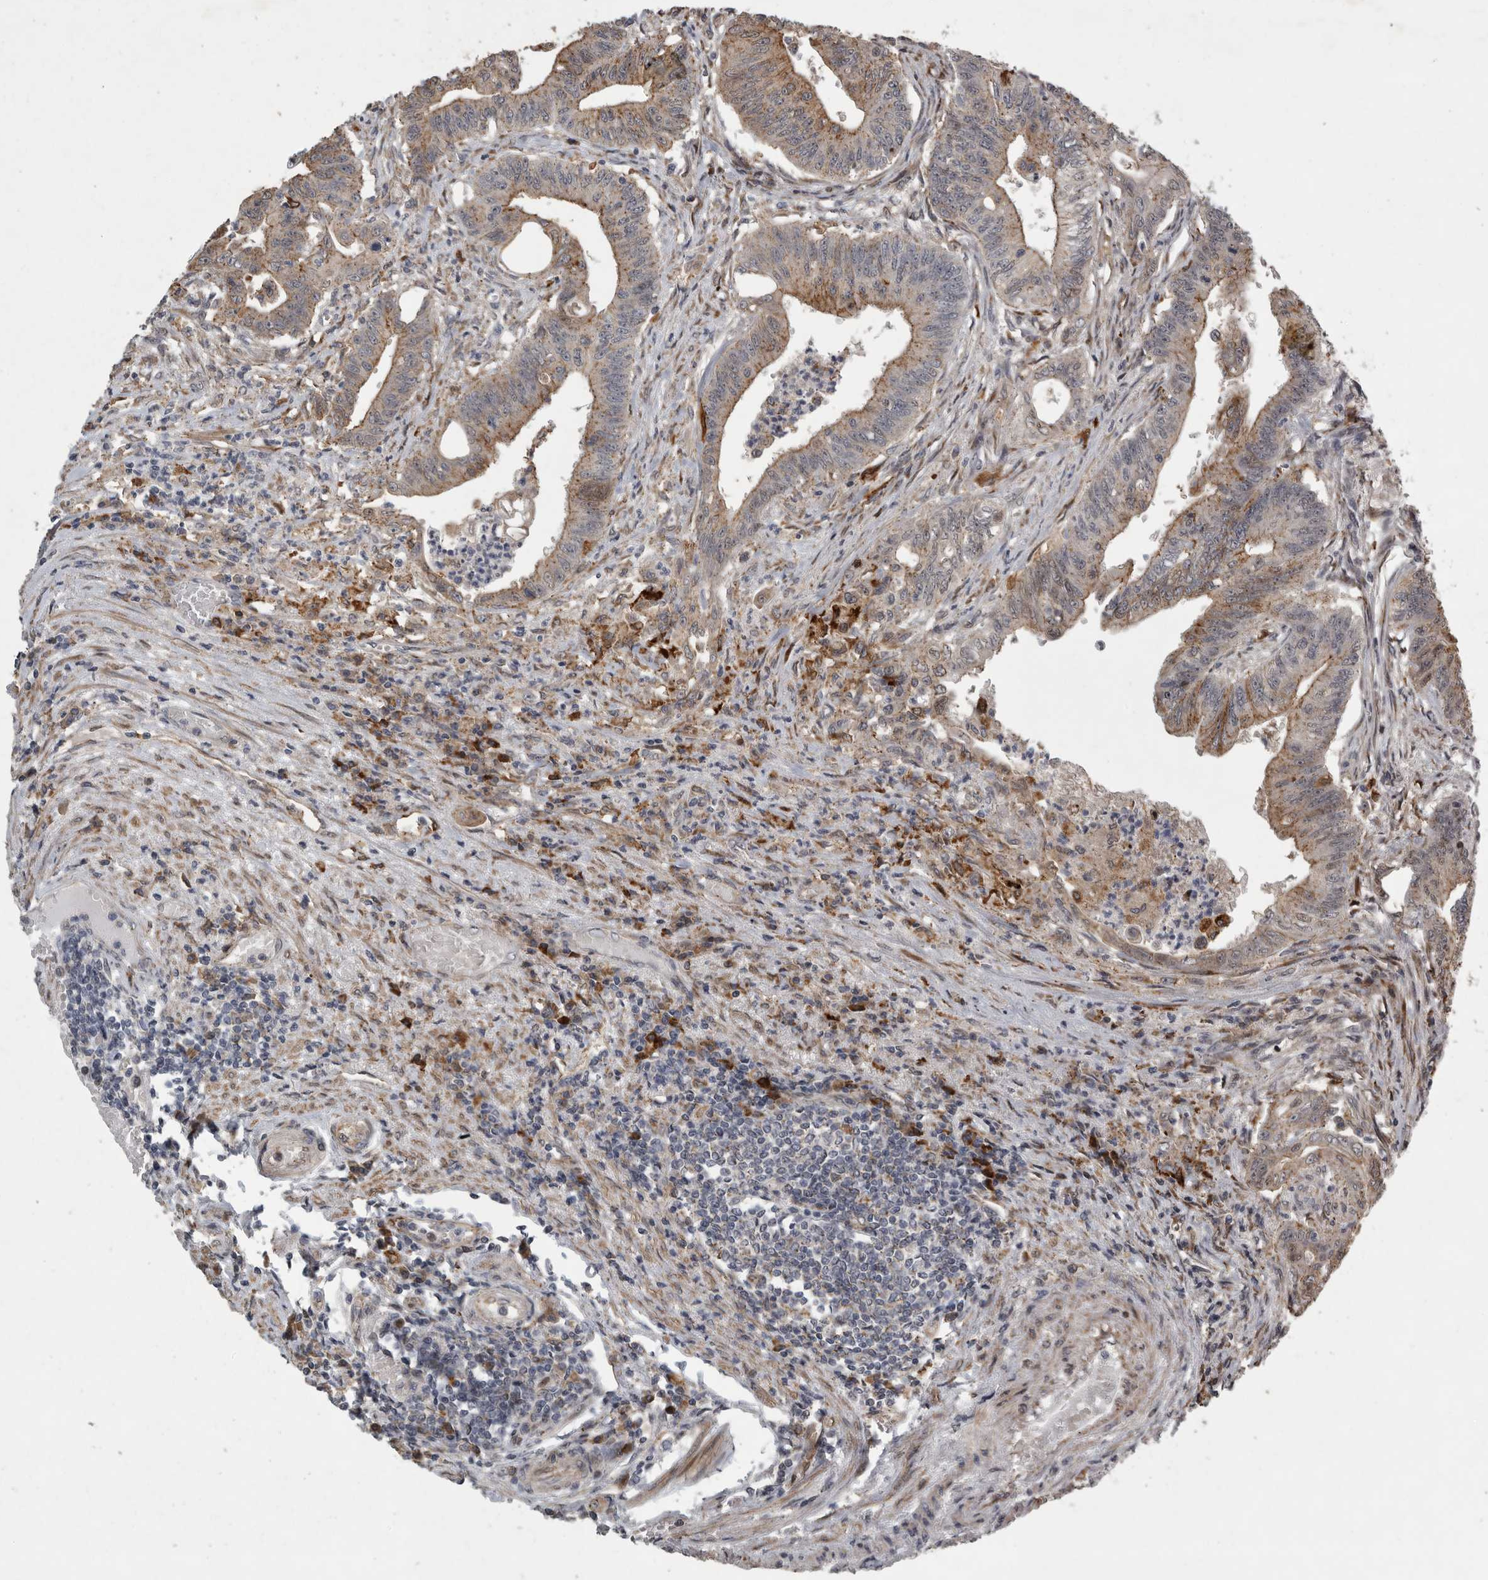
{"staining": {"intensity": "moderate", "quantity": "25%-75%", "location": "cytoplasmic/membranous"}, "tissue": "colorectal cancer", "cell_type": "Tumor cells", "image_type": "cancer", "snomed": [{"axis": "morphology", "description": "Adenoma, NOS"}, {"axis": "morphology", "description": "Adenocarcinoma, NOS"}, {"axis": "topography", "description": "Colon"}], "caption": "Immunohistochemical staining of human colorectal adenocarcinoma shows moderate cytoplasmic/membranous protein staining in approximately 25%-75% of tumor cells.", "gene": "MPDZ", "patient": {"sex": "male", "age": 79}}